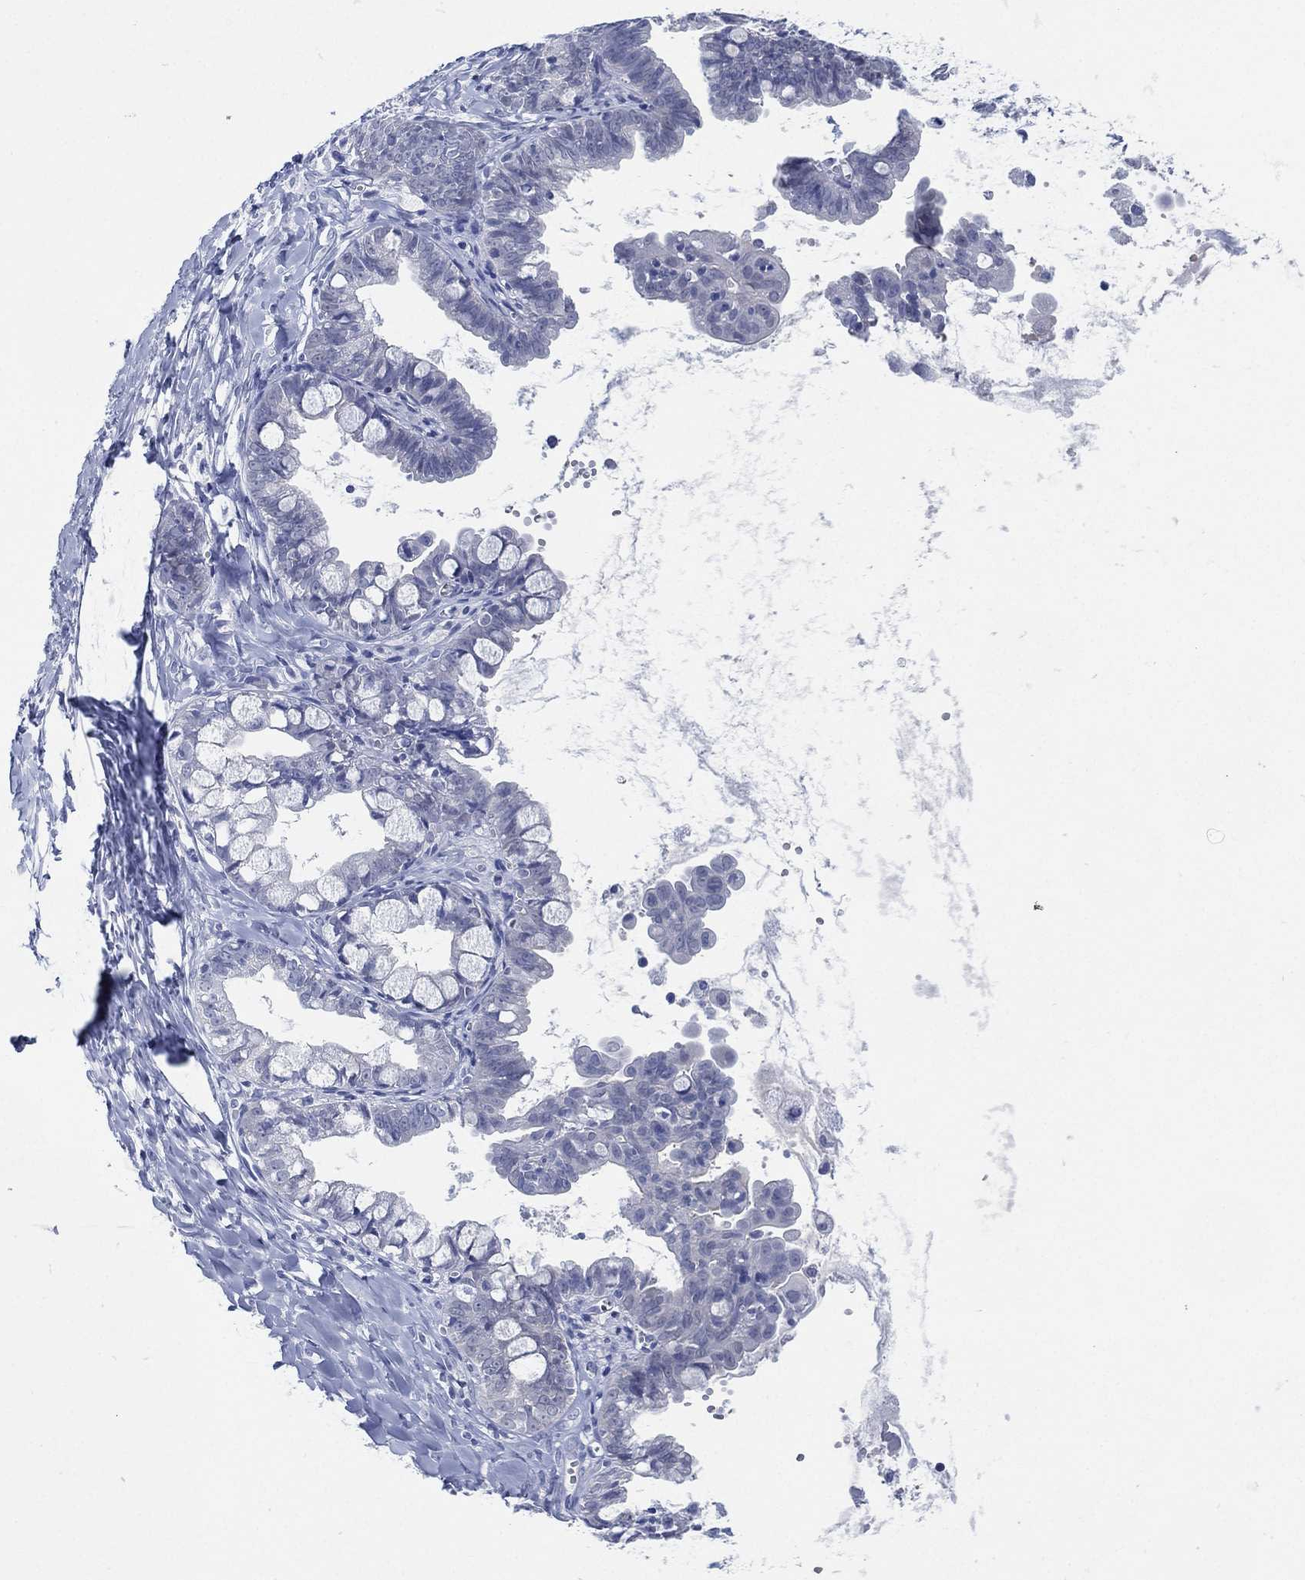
{"staining": {"intensity": "negative", "quantity": "none", "location": "none"}, "tissue": "ovarian cancer", "cell_type": "Tumor cells", "image_type": "cancer", "snomed": [{"axis": "morphology", "description": "Cystadenocarcinoma, mucinous, NOS"}, {"axis": "topography", "description": "Ovary"}], "caption": "IHC photomicrograph of neoplastic tissue: human mucinous cystadenocarcinoma (ovarian) stained with DAB displays no significant protein positivity in tumor cells.", "gene": "C5orf46", "patient": {"sex": "female", "age": 63}}